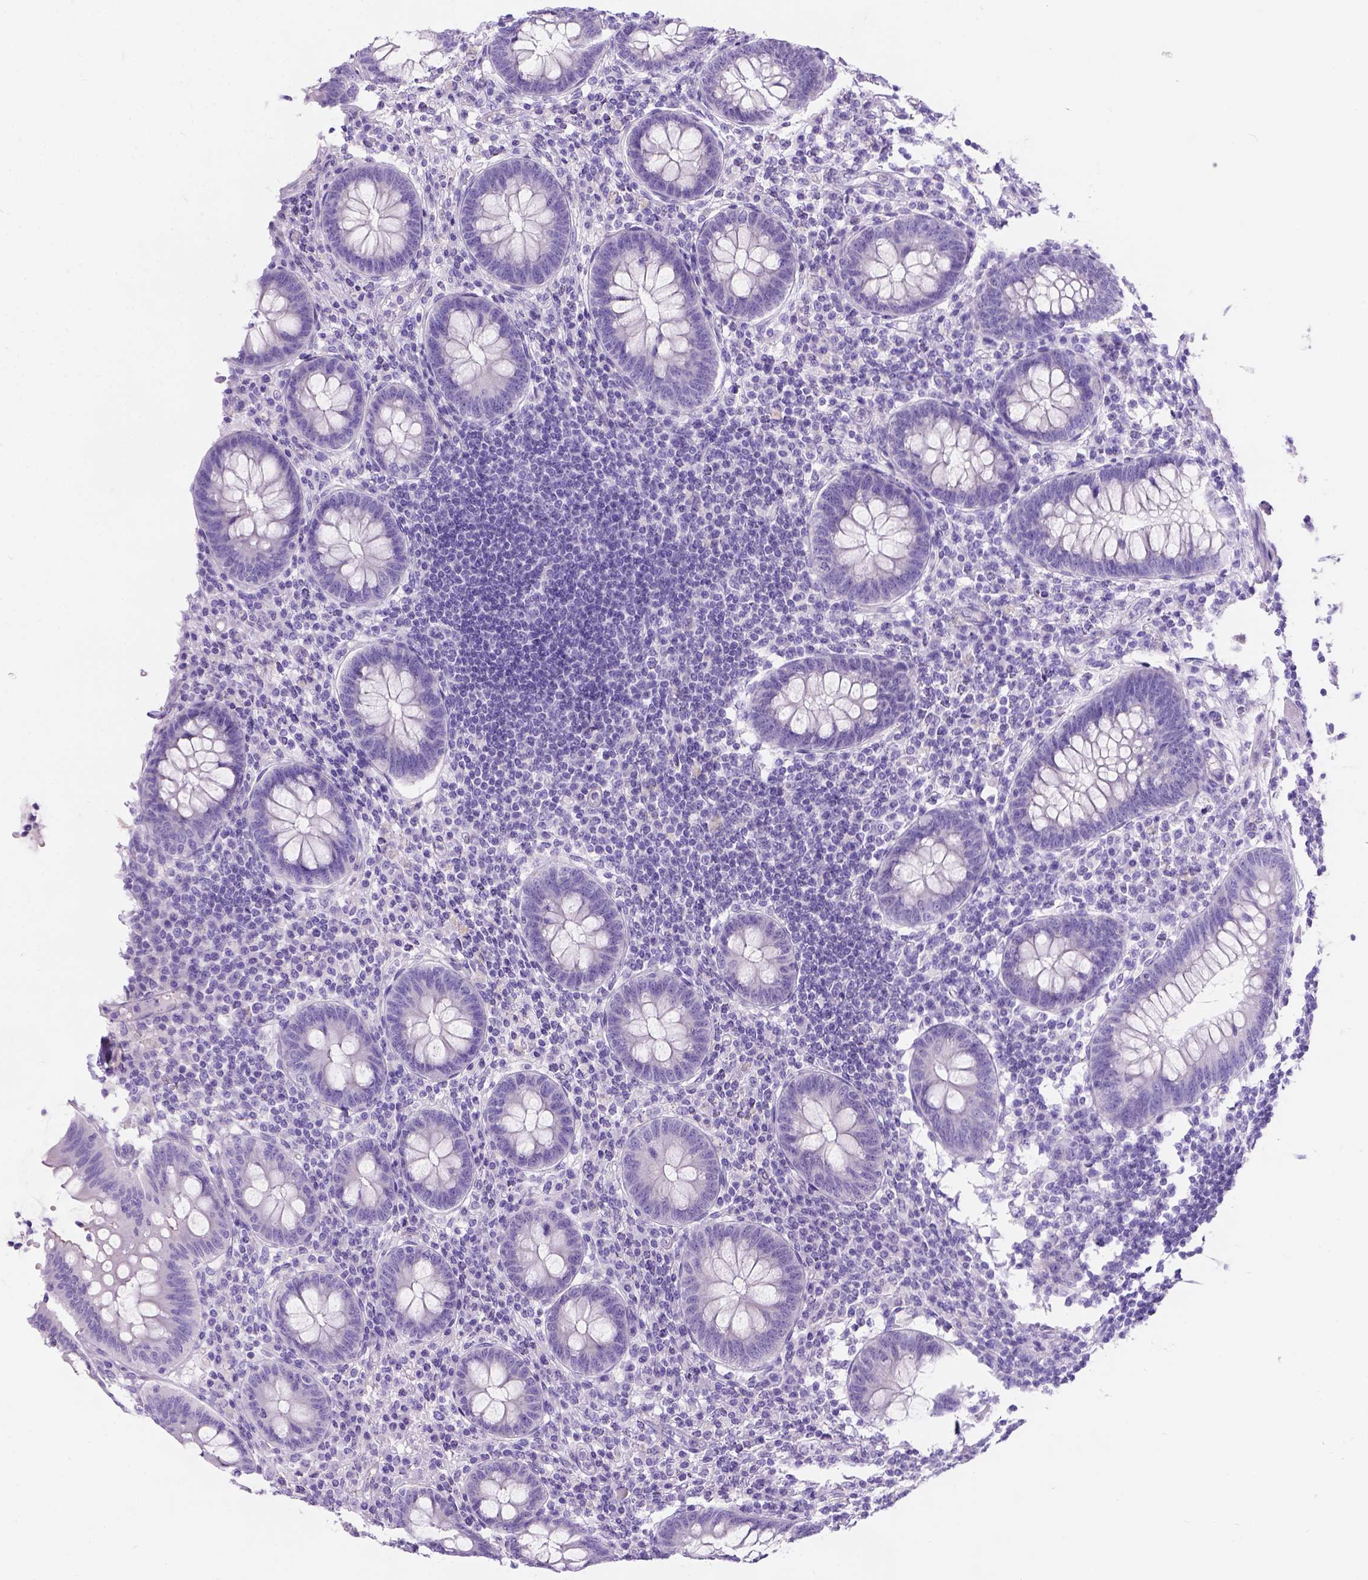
{"staining": {"intensity": "negative", "quantity": "none", "location": "none"}, "tissue": "appendix", "cell_type": "Glandular cells", "image_type": "normal", "snomed": [{"axis": "morphology", "description": "Normal tissue, NOS"}, {"axis": "topography", "description": "Appendix"}], "caption": "DAB (3,3'-diaminobenzidine) immunohistochemical staining of unremarkable human appendix reveals no significant staining in glandular cells.", "gene": "C7orf57", "patient": {"sex": "female", "age": 57}}